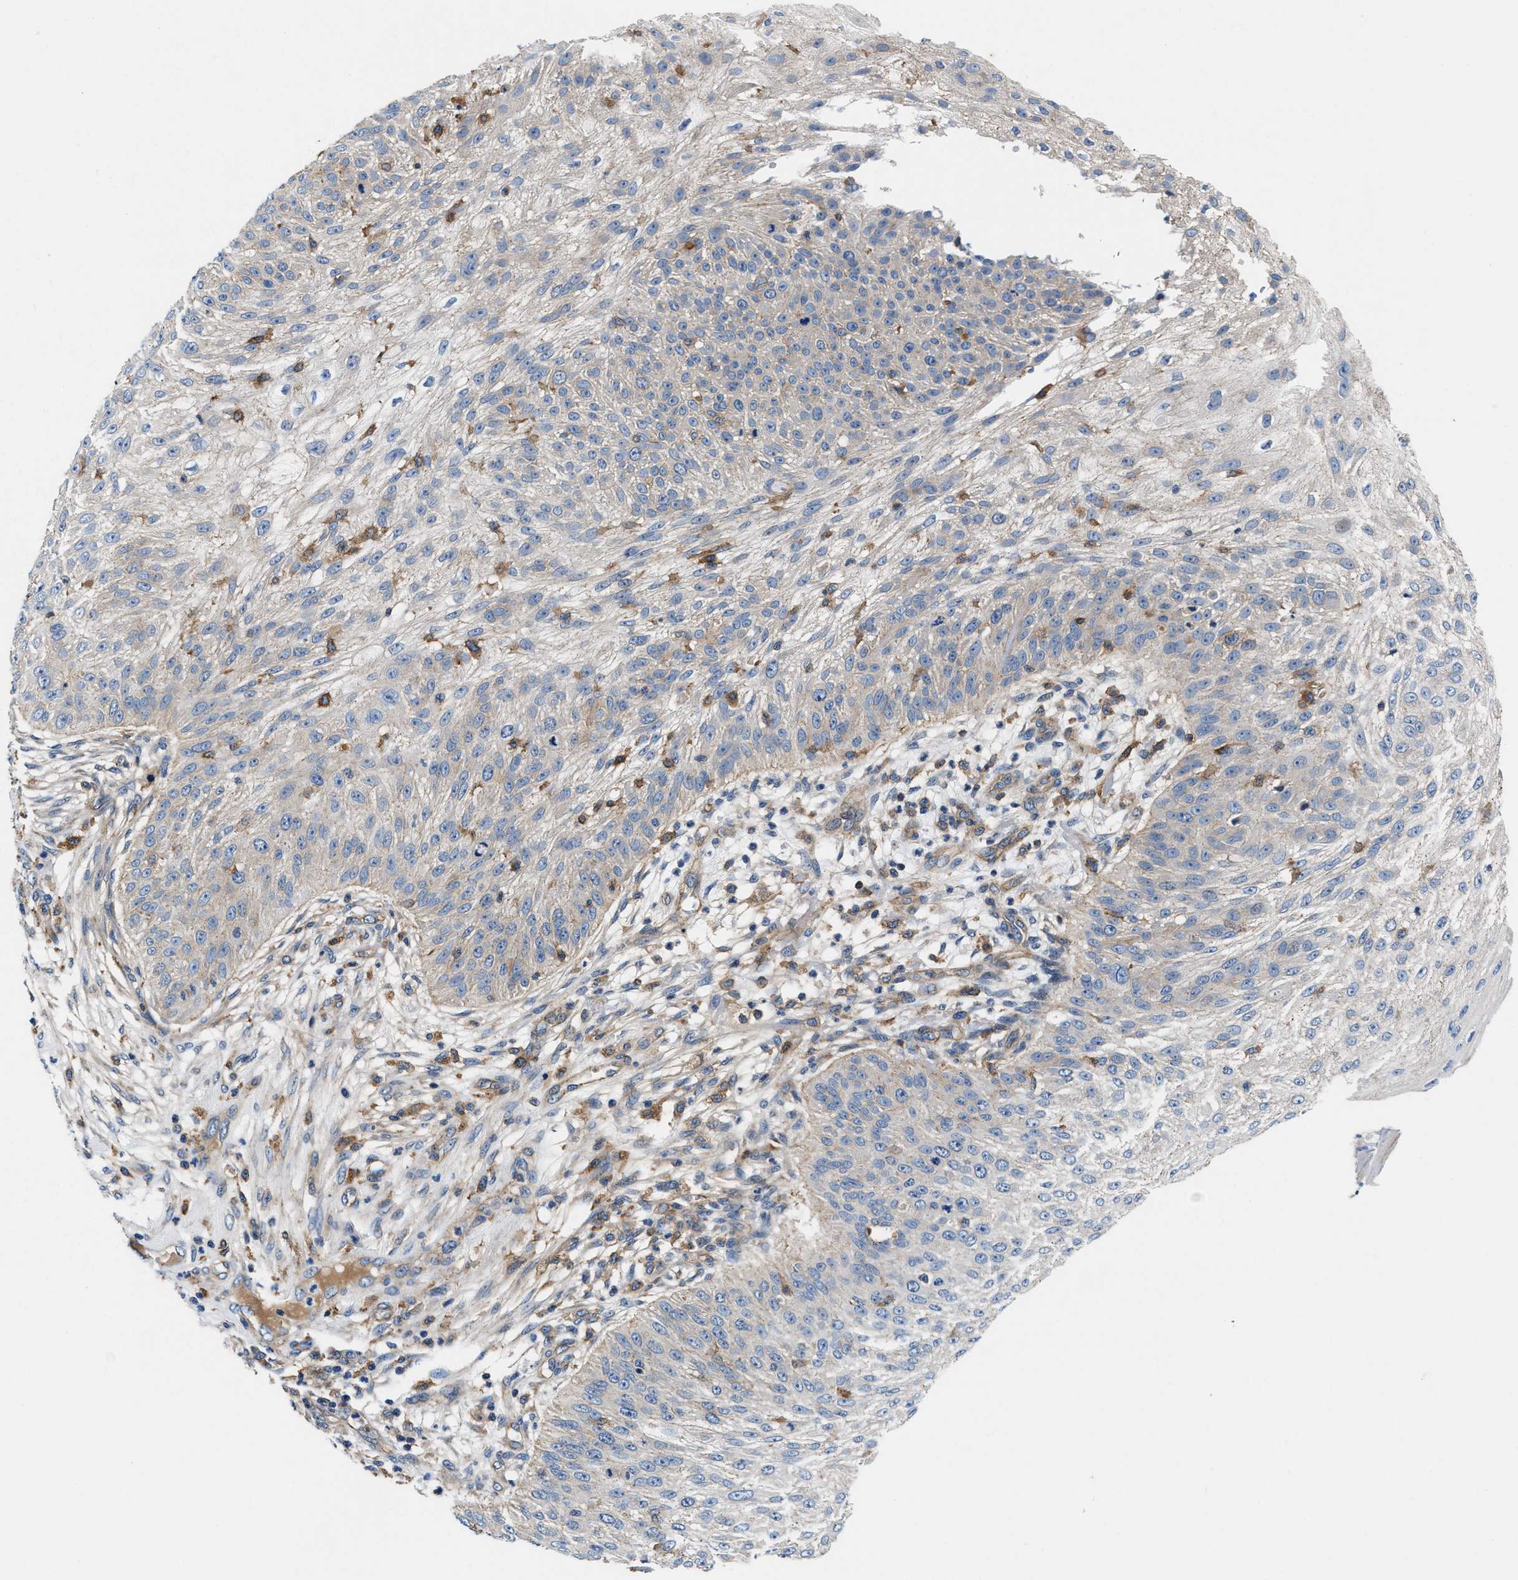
{"staining": {"intensity": "negative", "quantity": "none", "location": "none"}, "tissue": "skin cancer", "cell_type": "Tumor cells", "image_type": "cancer", "snomed": [{"axis": "morphology", "description": "Squamous cell carcinoma, NOS"}, {"axis": "topography", "description": "Skin"}], "caption": "DAB immunohistochemical staining of skin cancer (squamous cell carcinoma) displays no significant staining in tumor cells. The staining is performed using DAB (3,3'-diaminobenzidine) brown chromogen with nuclei counter-stained in using hematoxylin.", "gene": "PPP1R9B", "patient": {"sex": "female", "age": 80}}